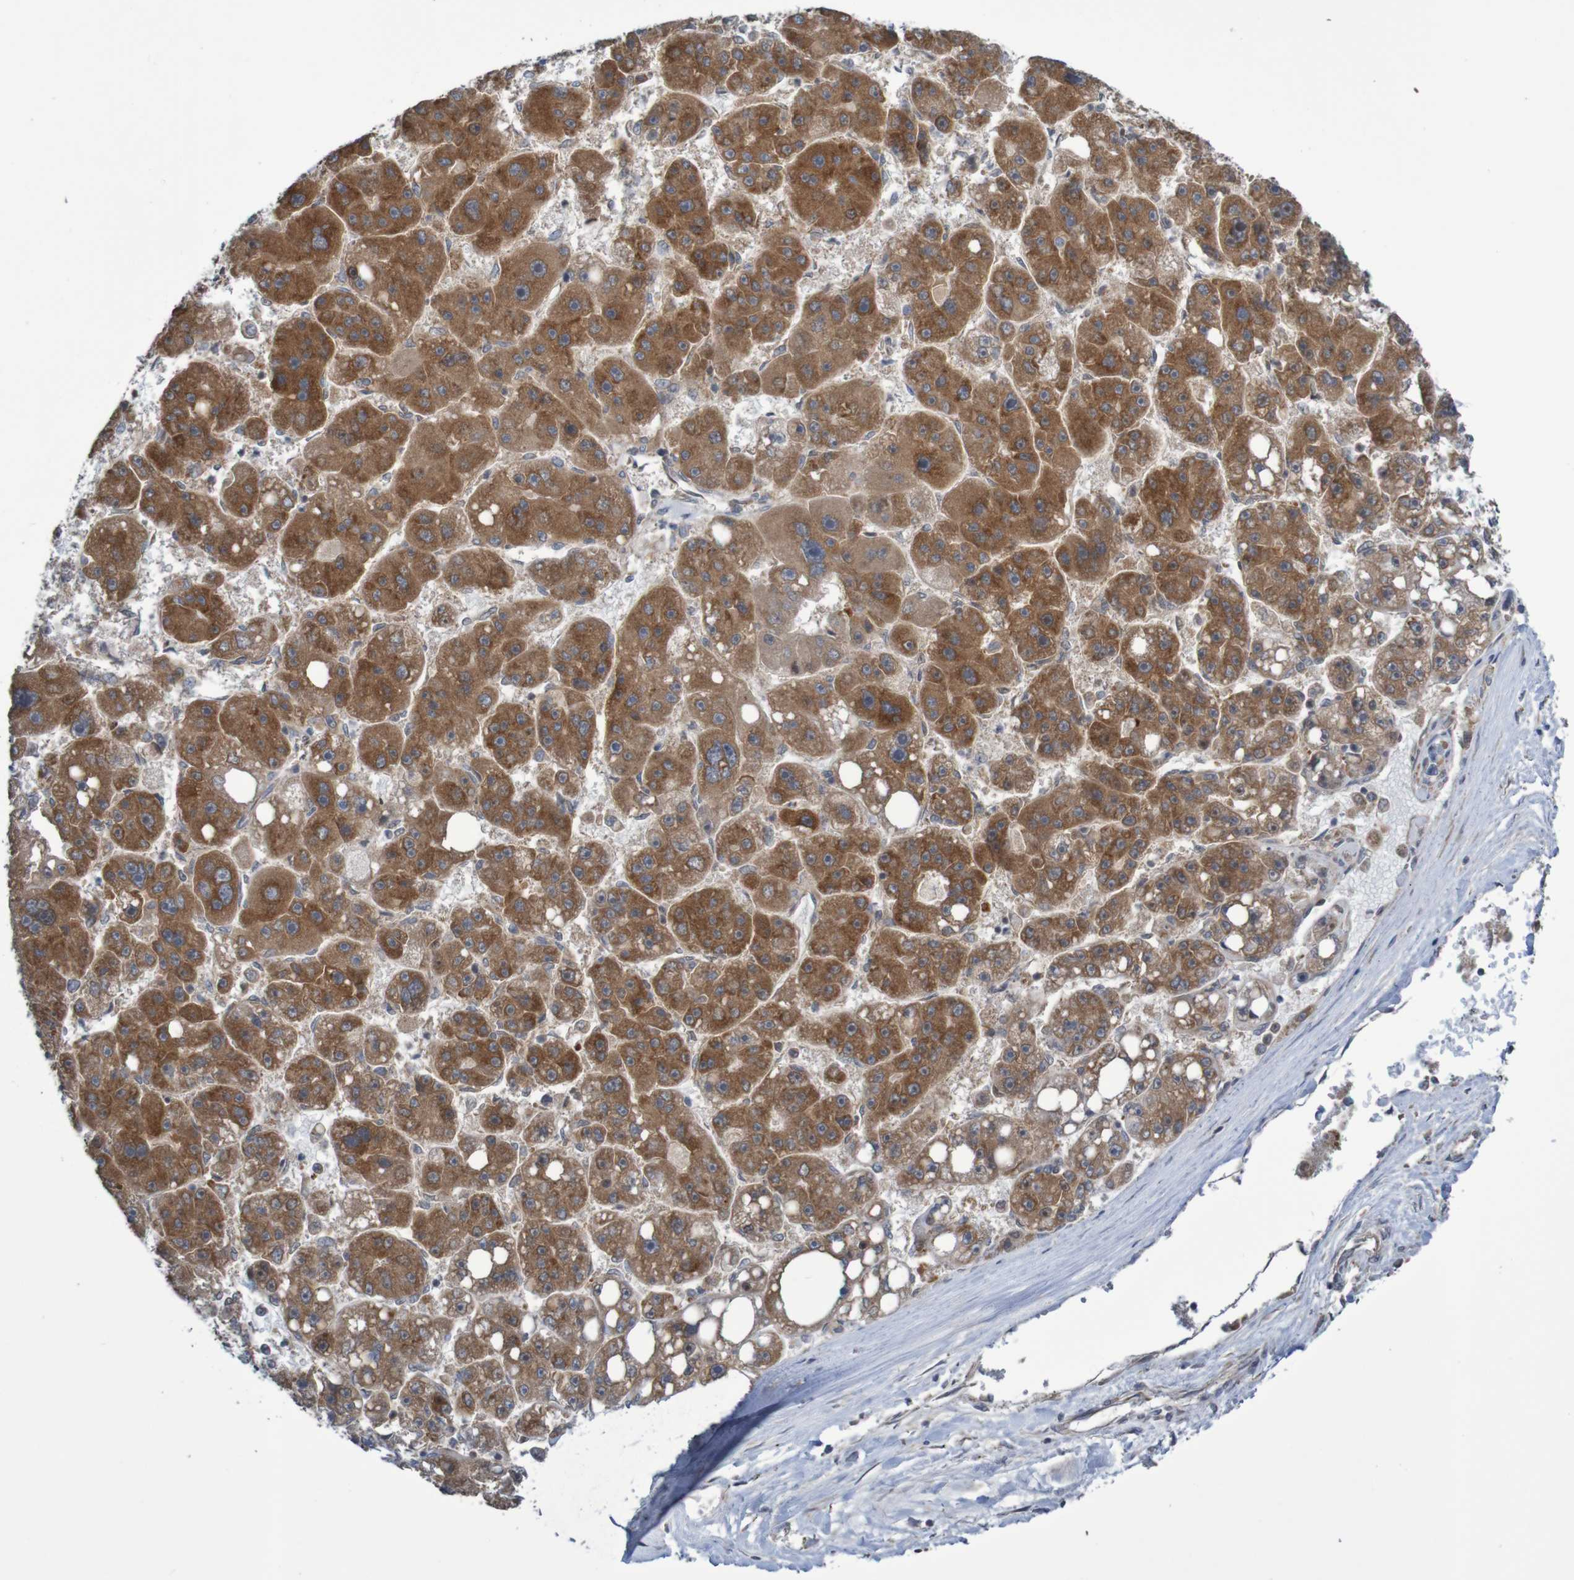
{"staining": {"intensity": "strong", "quantity": ">75%", "location": "cytoplasmic/membranous"}, "tissue": "liver cancer", "cell_type": "Tumor cells", "image_type": "cancer", "snomed": [{"axis": "morphology", "description": "Carcinoma, Hepatocellular, NOS"}, {"axis": "topography", "description": "Liver"}], "caption": "Liver cancer was stained to show a protein in brown. There is high levels of strong cytoplasmic/membranous positivity in approximately >75% of tumor cells. Nuclei are stained in blue.", "gene": "LRRC47", "patient": {"sex": "female", "age": 61}}